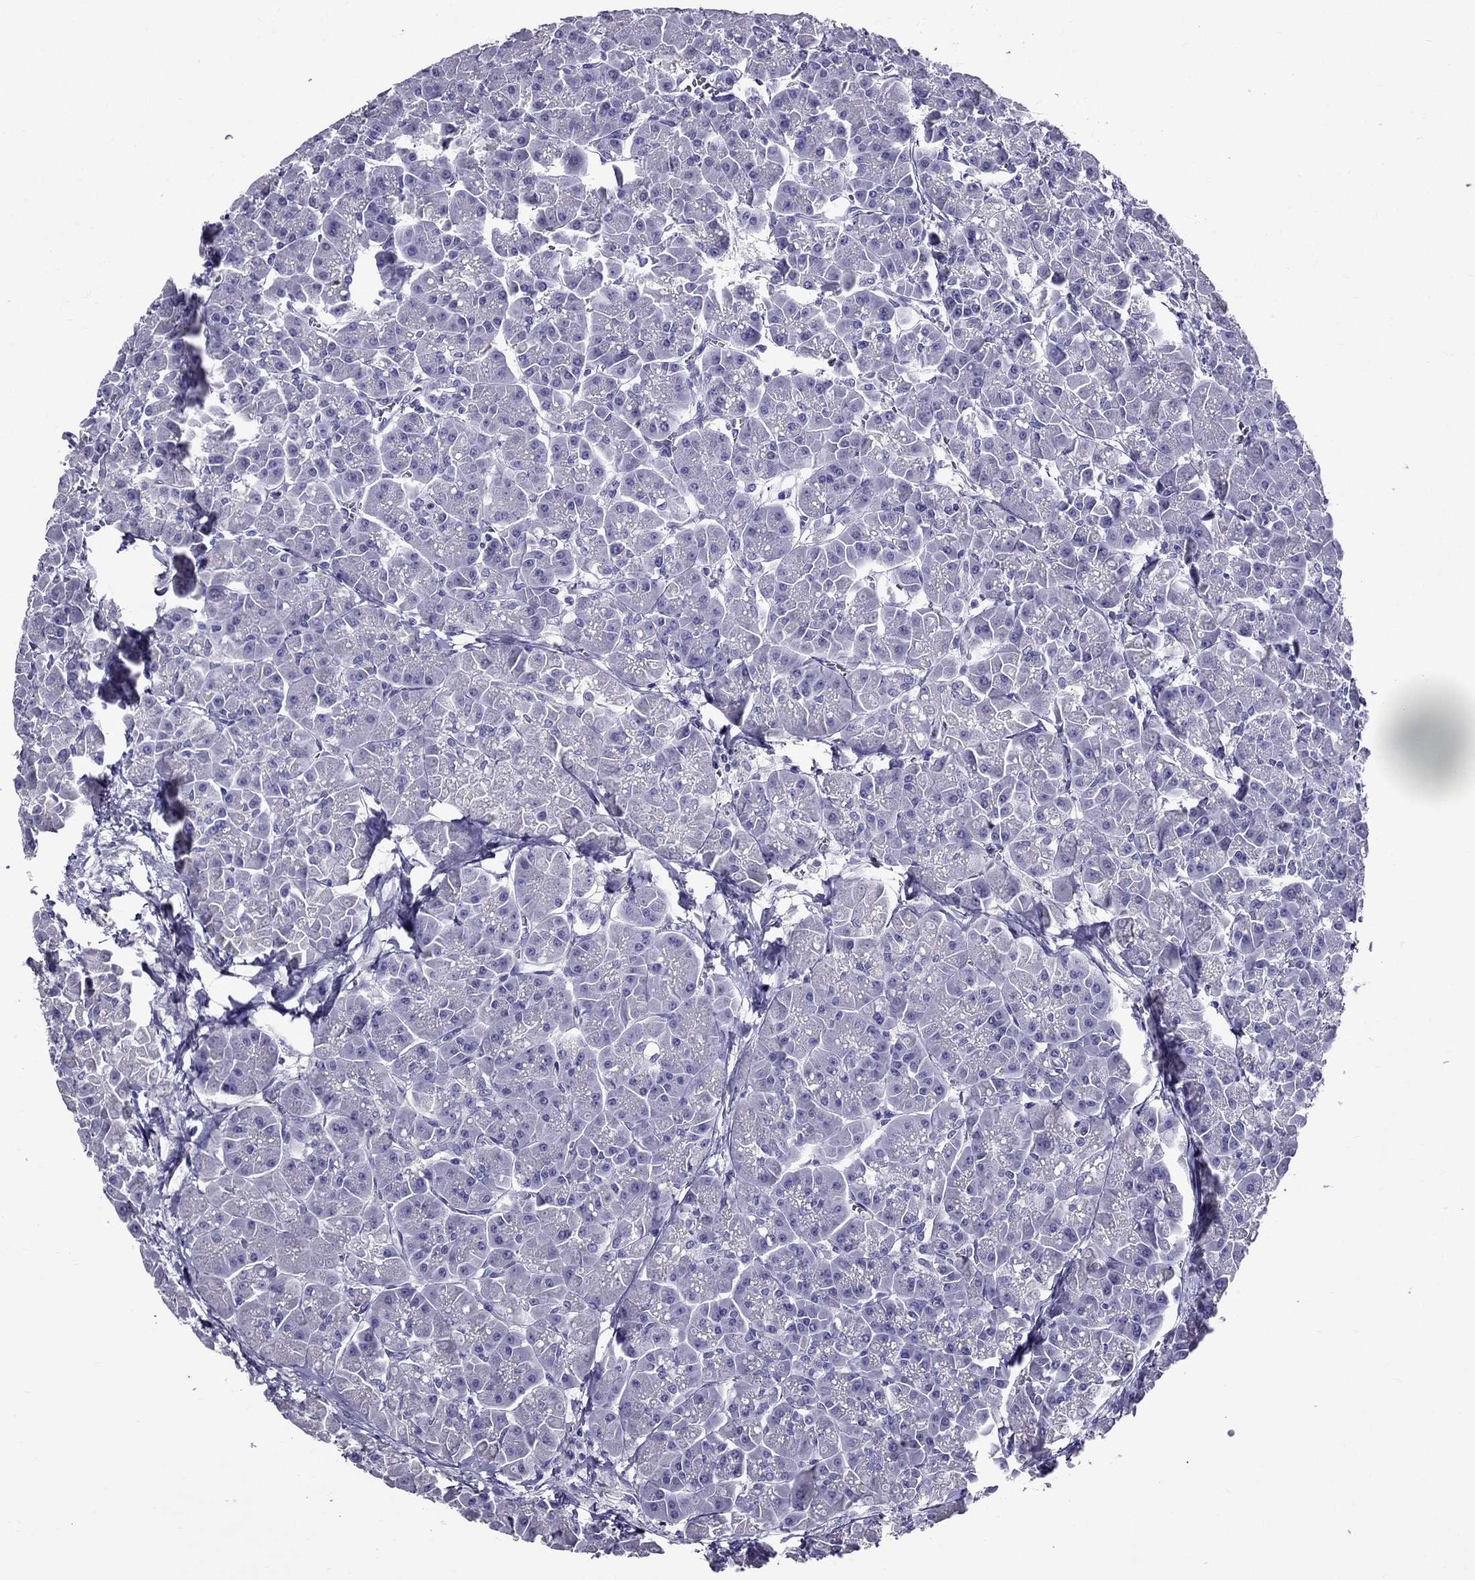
{"staining": {"intensity": "negative", "quantity": "none", "location": "none"}, "tissue": "pancreas", "cell_type": "Exocrine glandular cells", "image_type": "normal", "snomed": [{"axis": "morphology", "description": "Normal tissue, NOS"}, {"axis": "topography", "description": "Pancreas"}], "caption": "IHC of normal pancreas shows no positivity in exocrine glandular cells. Nuclei are stained in blue.", "gene": "ZNF541", "patient": {"sex": "male", "age": 70}}